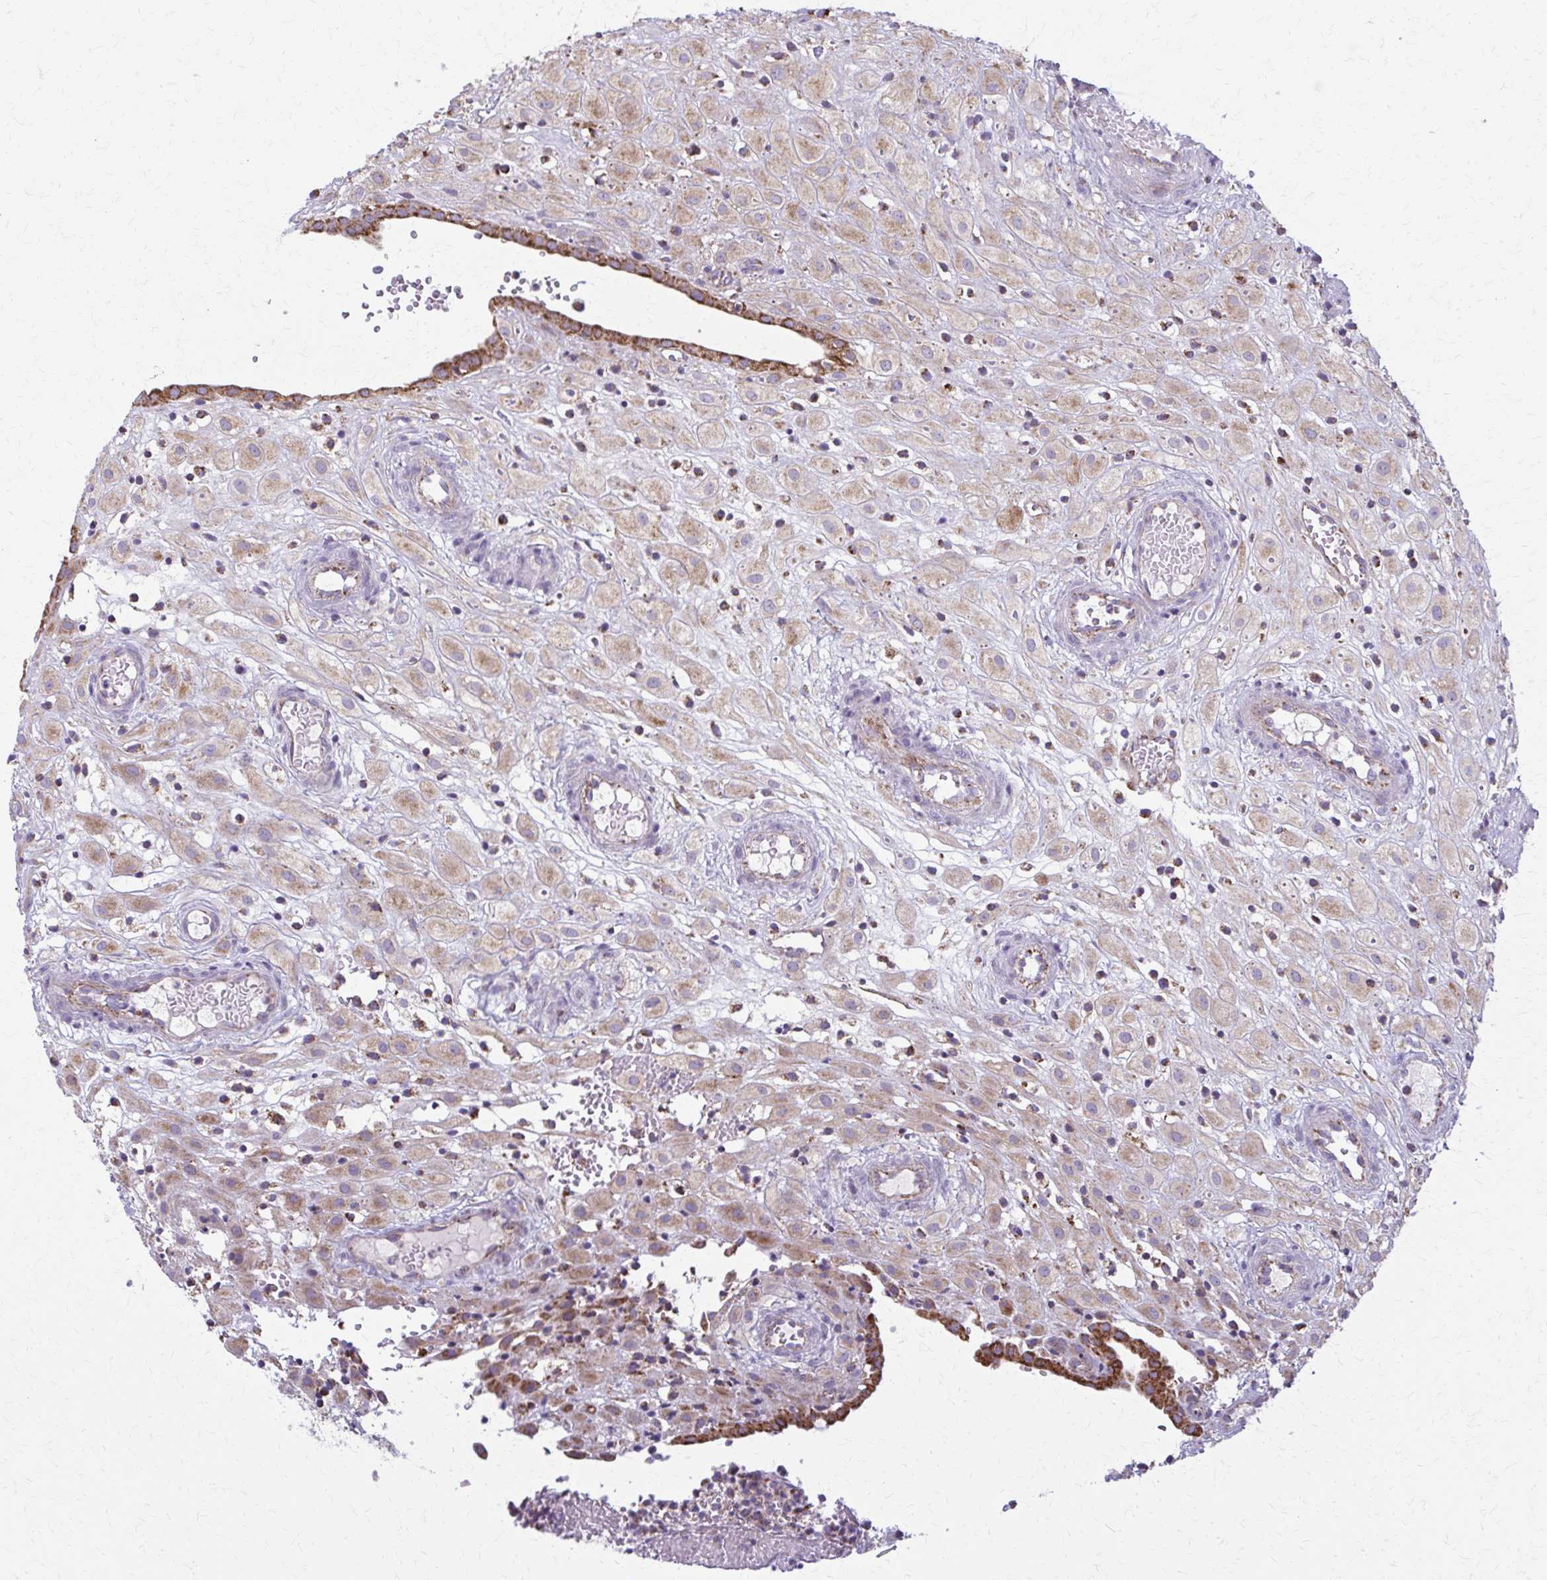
{"staining": {"intensity": "weak", "quantity": ">75%", "location": "cytoplasmic/membranous"}, "tissue": "placenta", "cell_type": "Decidual cells", "image_type": "normal", "snomed": [{"axis": "morphology", "description": "Normal tissue, NOS"}, {"axis": "topography", "description": "Placenta"}], "caption": "Brown immunohistochemical staining in benign human placenta exhibits weak cytoplasmic/membranous staining in approximately >75% of decidual cells. (Brightfield microscopy of DAB IHC at high magnification).", "gene": "TVP23A", "patient": {"sex": "female", "age": 24}}